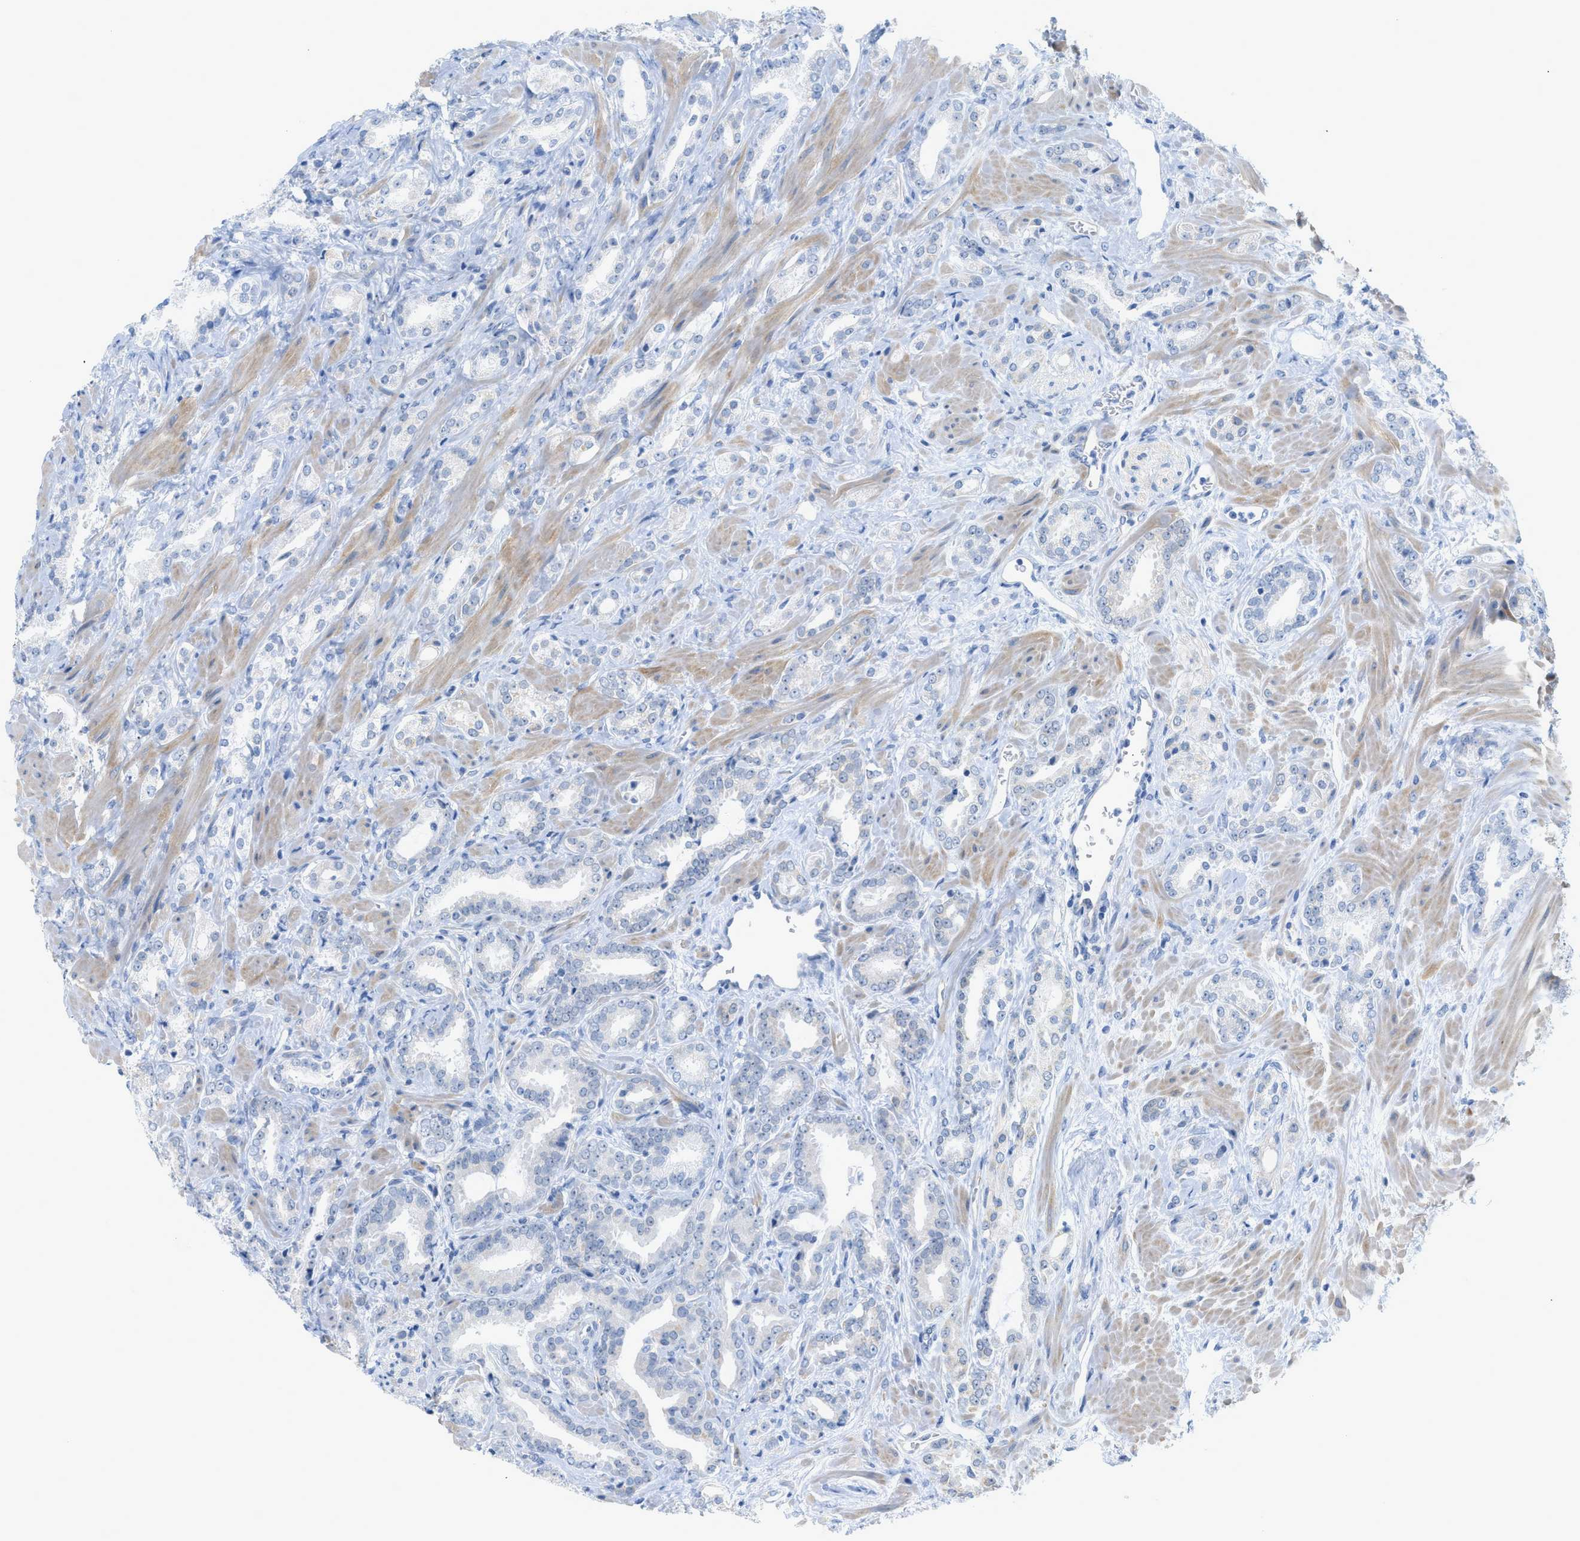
{"staining": {"intensity": "negative", "quantity": "none", "location": "none"}, "tissue": "prostate cancer", "cell_type": "Tumor cells", "image_type": "cancer", "snomed": [{"axis": "morphology", "description": "Adenocarcinoma, High grade"}, {"axis": "topography", "description": "Prostate"}], "caption": "Immunohistochemistry (IHC) histopathology image of neoplastic tissue: human prostate cancer (adenocarcinoma (high-grade)) stained with DAB exhibits no significant protein staining in tumor cells. Brightfield microscopy of IHC stained with DAB (brown) and hematoxylin (blue), captured at high magnification.", "gene": "HLTF", "patient": {"sex": "male", "age": 64}}